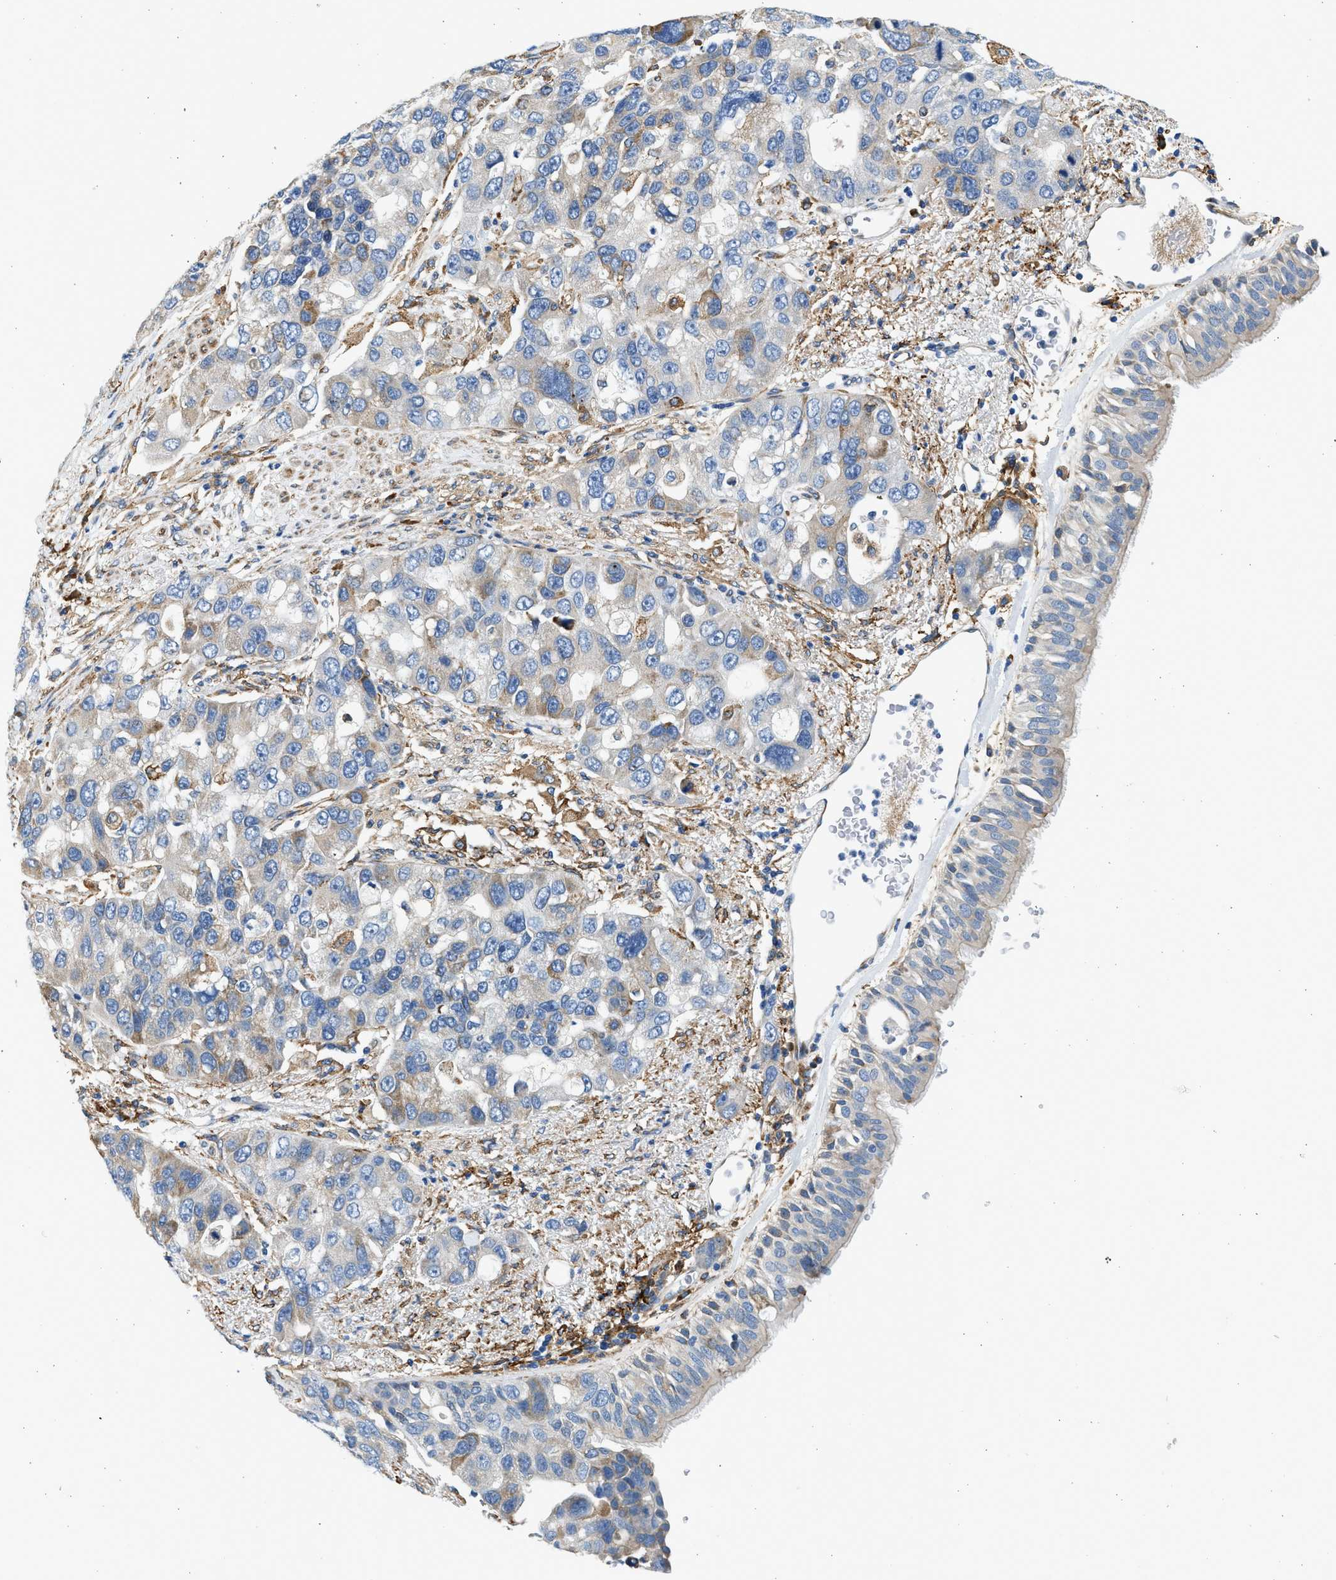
{"staining": {"intensity": "weak", "quantity": "25%-75%", "location": "cytoplasmic/membranous"}, "tissue": "bronchus", "cell_type": "Respiratory epithelial cells", "image_type": "normal", "snomed": [{"axis": "morphology", "description": "Normal tissue, NOS"}, {"axis": "morphology", "description": "Adenocarcinoma, NOS"}, {"axis": "morphology", "description": "Adenocarcinoma, metastatic, NOS"}, {"axis": "topography", "description": "Lymph node"}, {"axis": "topography", "description": "Bronchus"}, {"axis": "topography", "description": "Lung"}], "caption": "Immunohistochemistry (DAB (3,3'-diaminobenzidine)) staining of normal human bronchus shows weak cytoplasmic/membranous protein expression in about 25%-75% of respiratory epithelial cells.", "gene": "CNTN6", "patient": {"sex": "female", "age": 54}}